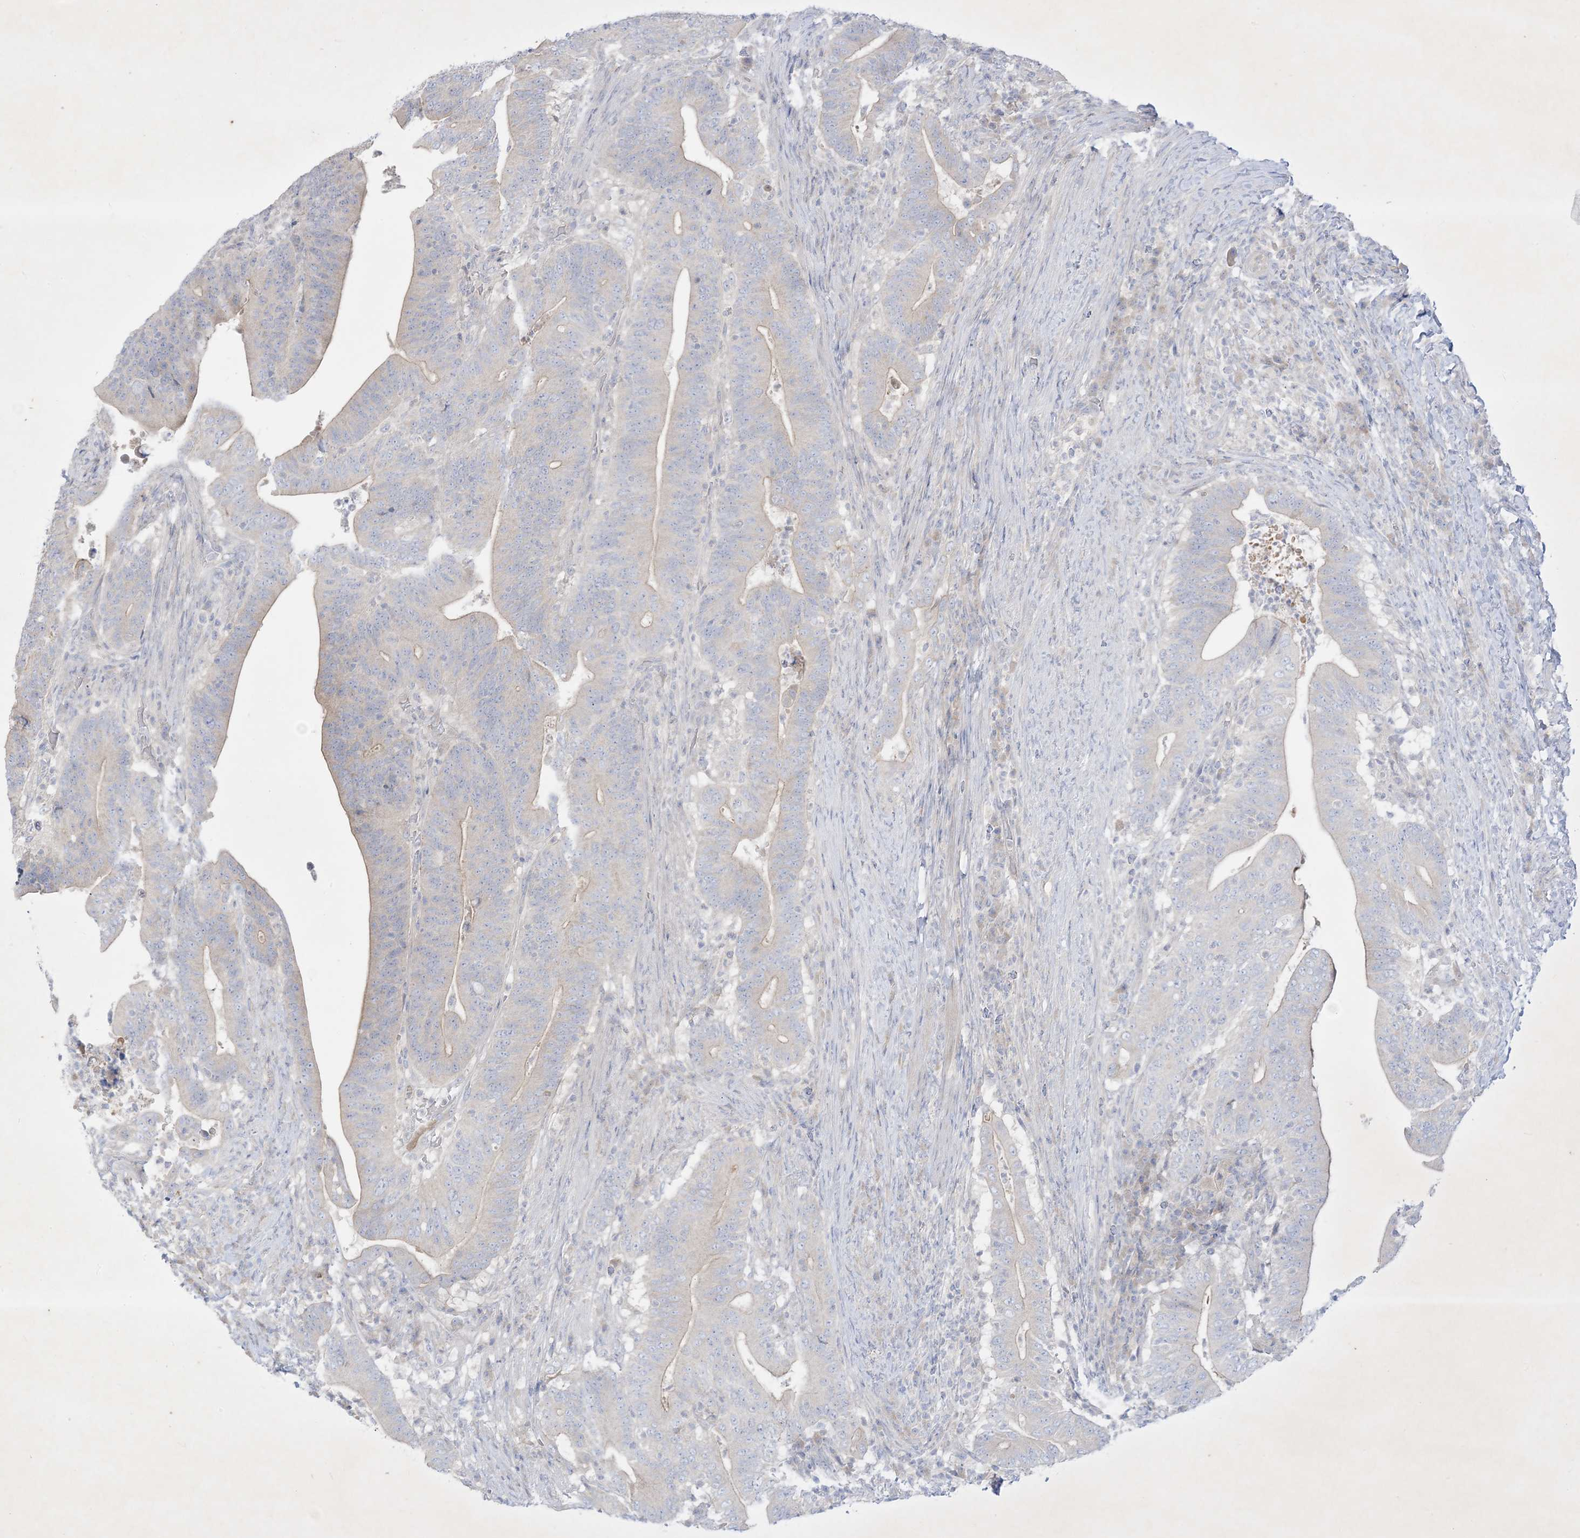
{"staining": {"intensity": "weak", "quantity": "25%-75%", "location": "cytoplasmic/membranous"}, "tissue": "colorectal cancer", "cell_type": "Tumor cells", "image_type": "cancer", "snomed": [{"axis": "morphology", "description": "Adenocarcinoma, NOS"}, {"axis": "topography", "description": "Colon"}], "caption": "Protein analysis of adenocarcinoma (colorectal) tissue reveals weak cytoplasmic/membranous positivity in about 25%-75% of tumor cells.", "gene": "PLEKHA3", "patient": {"sex": "female", "age": 66}}